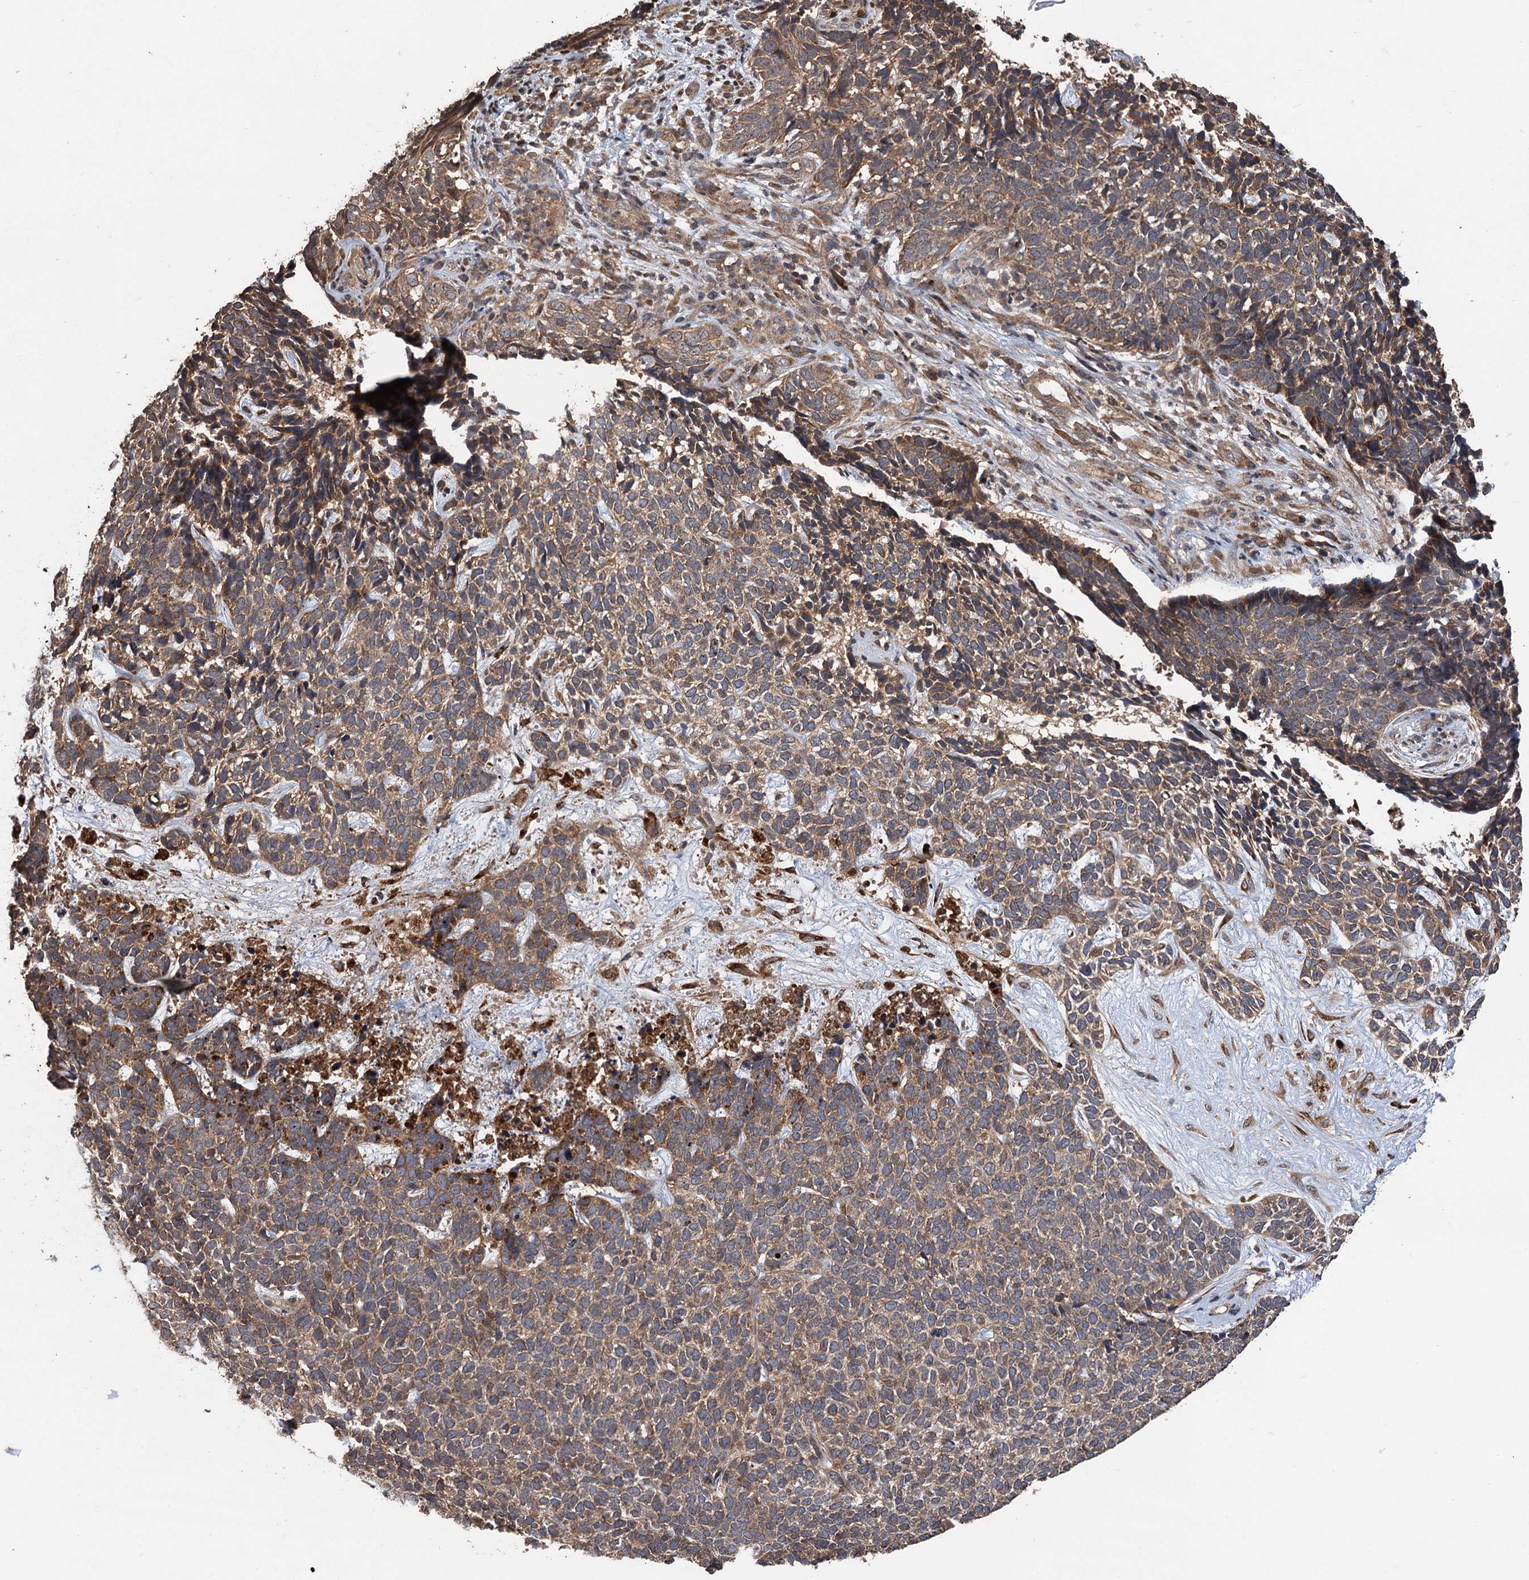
{"staining": {"intensity": "weak", "quantity": ">75%", "location": "cytoplasmic/membranous"}, "tissue": "skin cancer", "cell_type": "Tumor cells", "image_type": "cancer", "snomed": [{"axis": "morphology", "description": "Basal cell carcinoma"}, {"axis": "topography", "description": "Skin"}], "caption": "Immunohistochemical staining of skin cancer (basal cell carcinoma) reveals low levels of weak cytoplasmic/membranous protein positivity in approximately >75% of tumor cells.", "gene": "TMEM39B", "patient": {"sex": "female", "age": 84}}